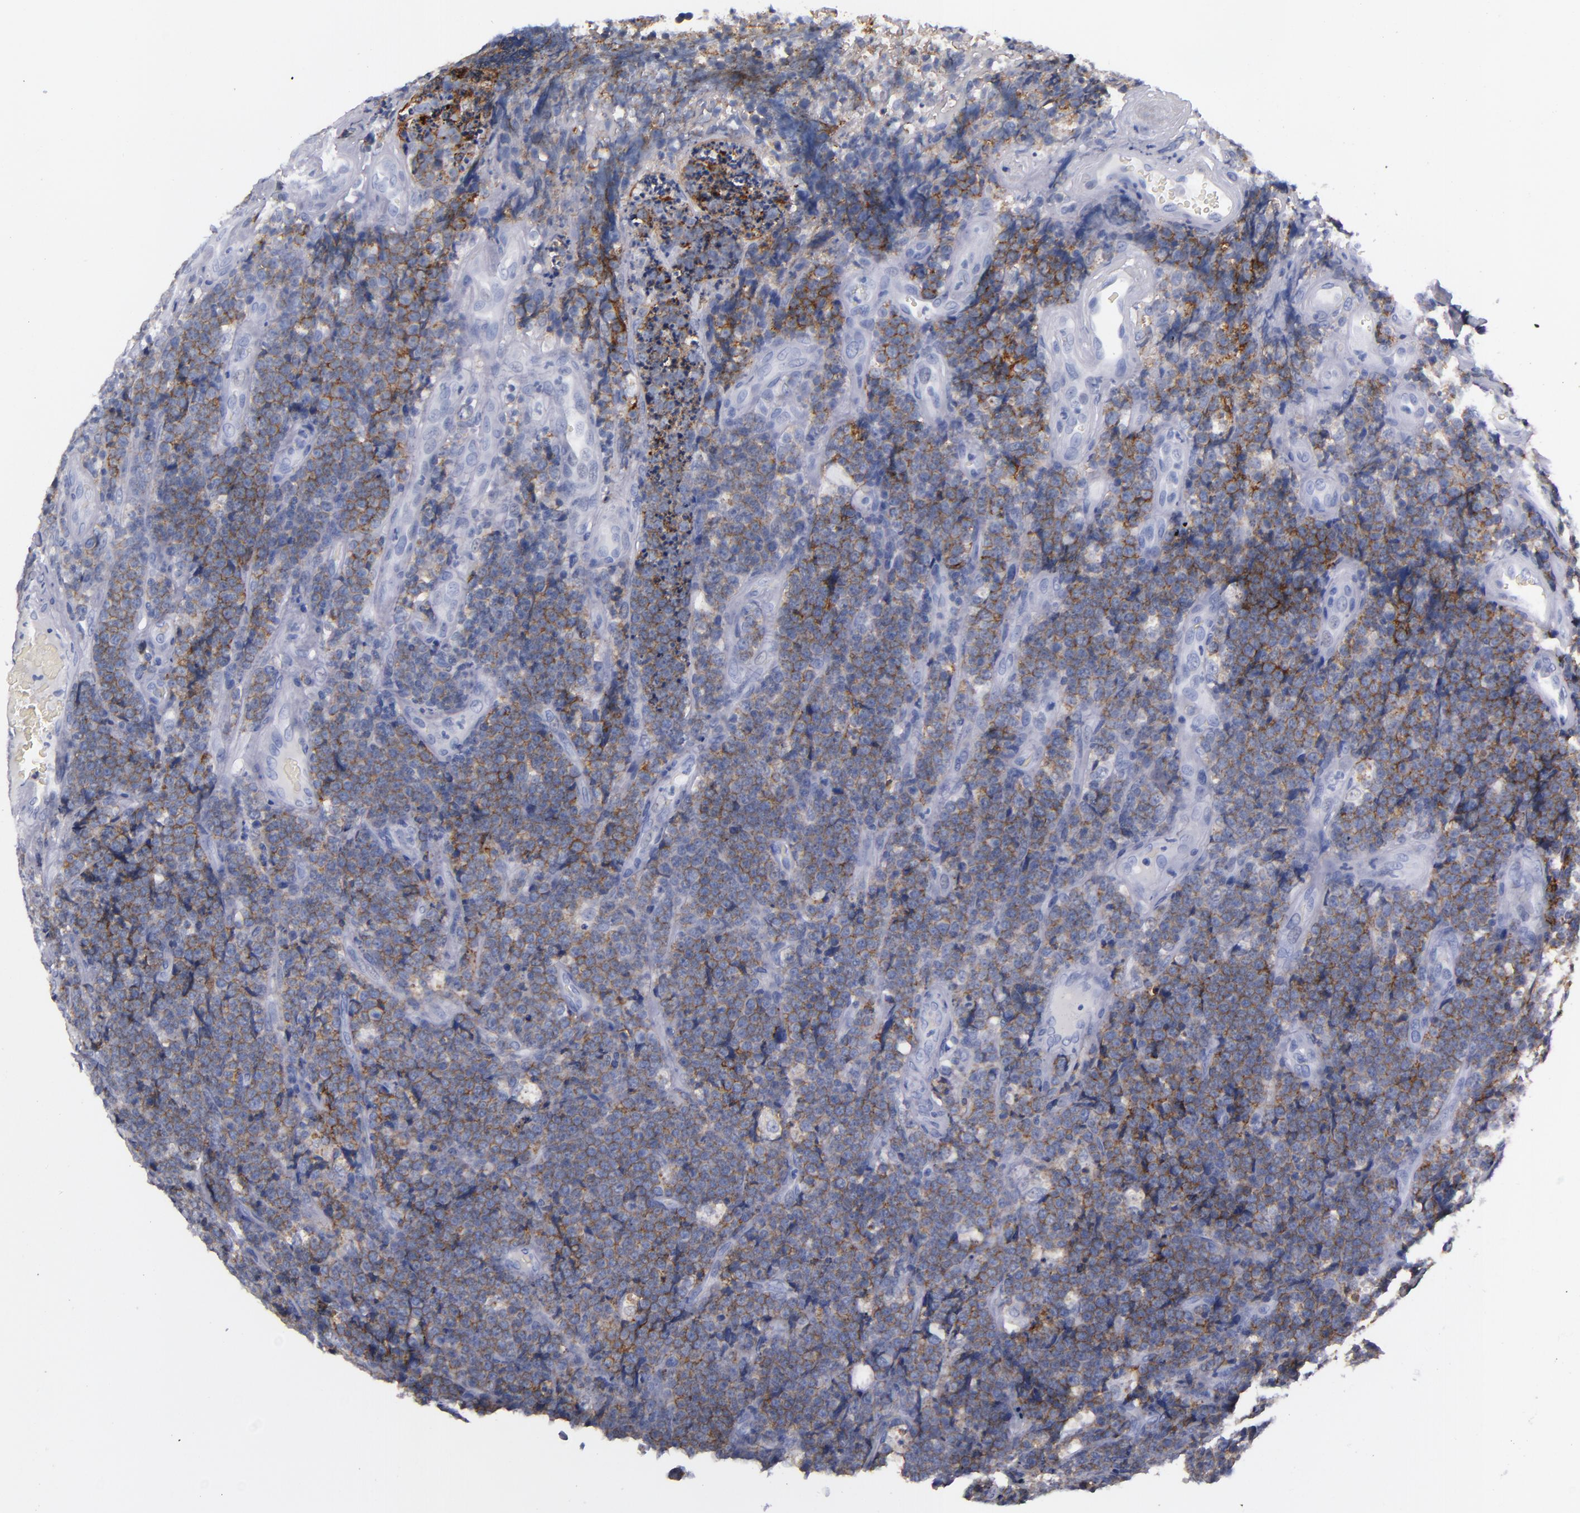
{"staining": {"intensity": "moderate", "quantity": ">75%", "location": "cytoplasmic/membranous"}, "tissue": "lymphoma", "cell_type": "Tumor cells", "image_type": "cancer", "snomed": [{"axis": "morphology", "description": "Malignant lymphoma, non-Hodgkin's type, High grade"}, {"axis": "topography", "description": "Small intestine"}, {"axis": "topography", "description": "Colon"}], "caption": "Protein analysis of malignant lymphoma, non-Hodgkin's type (high-grade) tissue displays moderate cytoplasmic/membranous positivity in about >75% of tumor cells.", "gene": "CD38", "patient": {"sex": "male", "age": 8}}